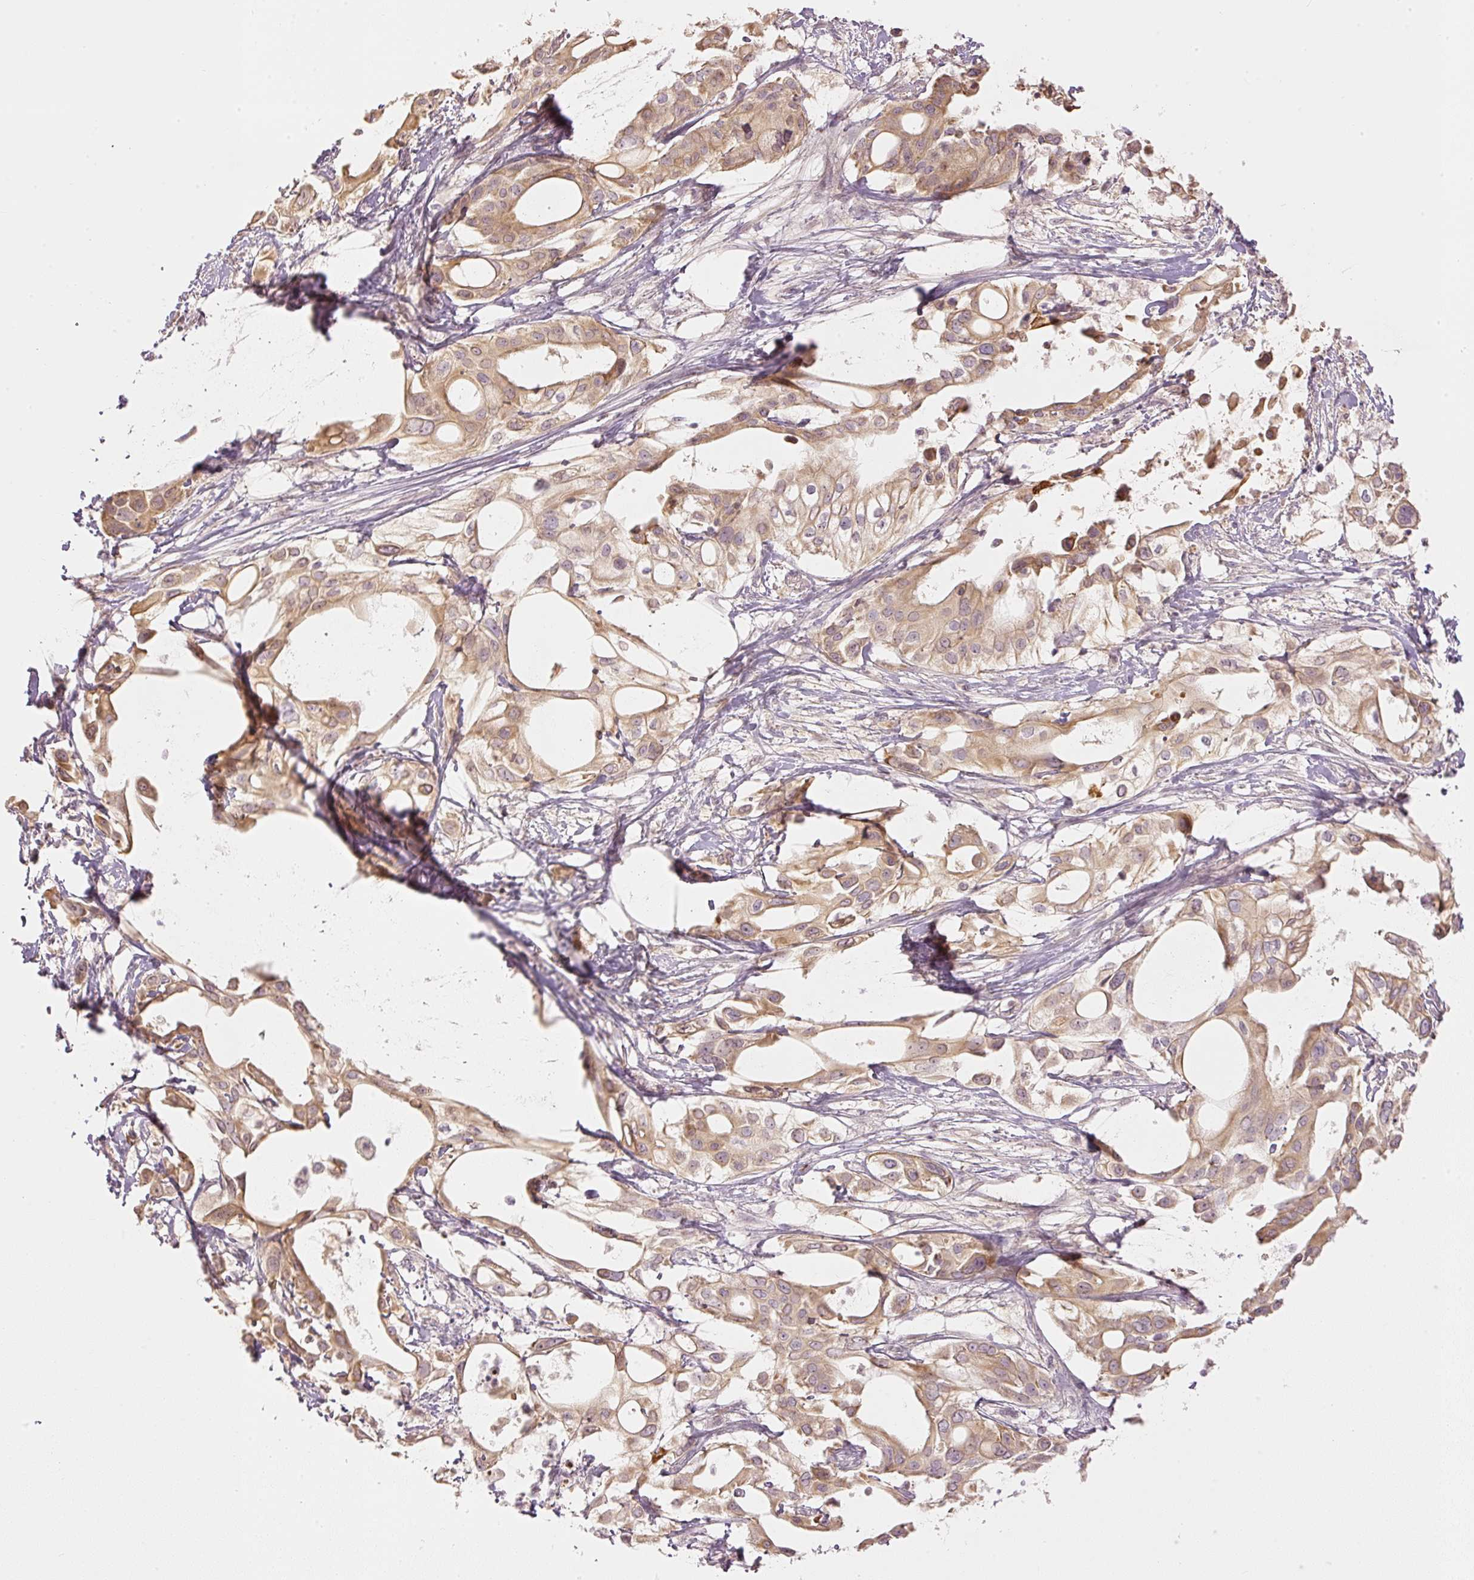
{"staining": {"intensity": "moderate", "quantity": ">75%", "location": "cytoplasmic/membranous"}, "tissue": "pancreatic cancer", "cell_type": "Tumor cells", "image_type": "cancer", "snomed": [{"axis": "morphology", "description": "Adenocarcinoma, NOS"}, {"axis": "topography", "description": "Pancreas"}], "caption": "Adenocarcinoma (pancreatic) stained with a brown dye exhibits moderate cytoplasmic/membranous positive positivity in approximately >75% of tumor cells.", "gene": "GZMA", "patient": {"sex": "female", "age": 68}}